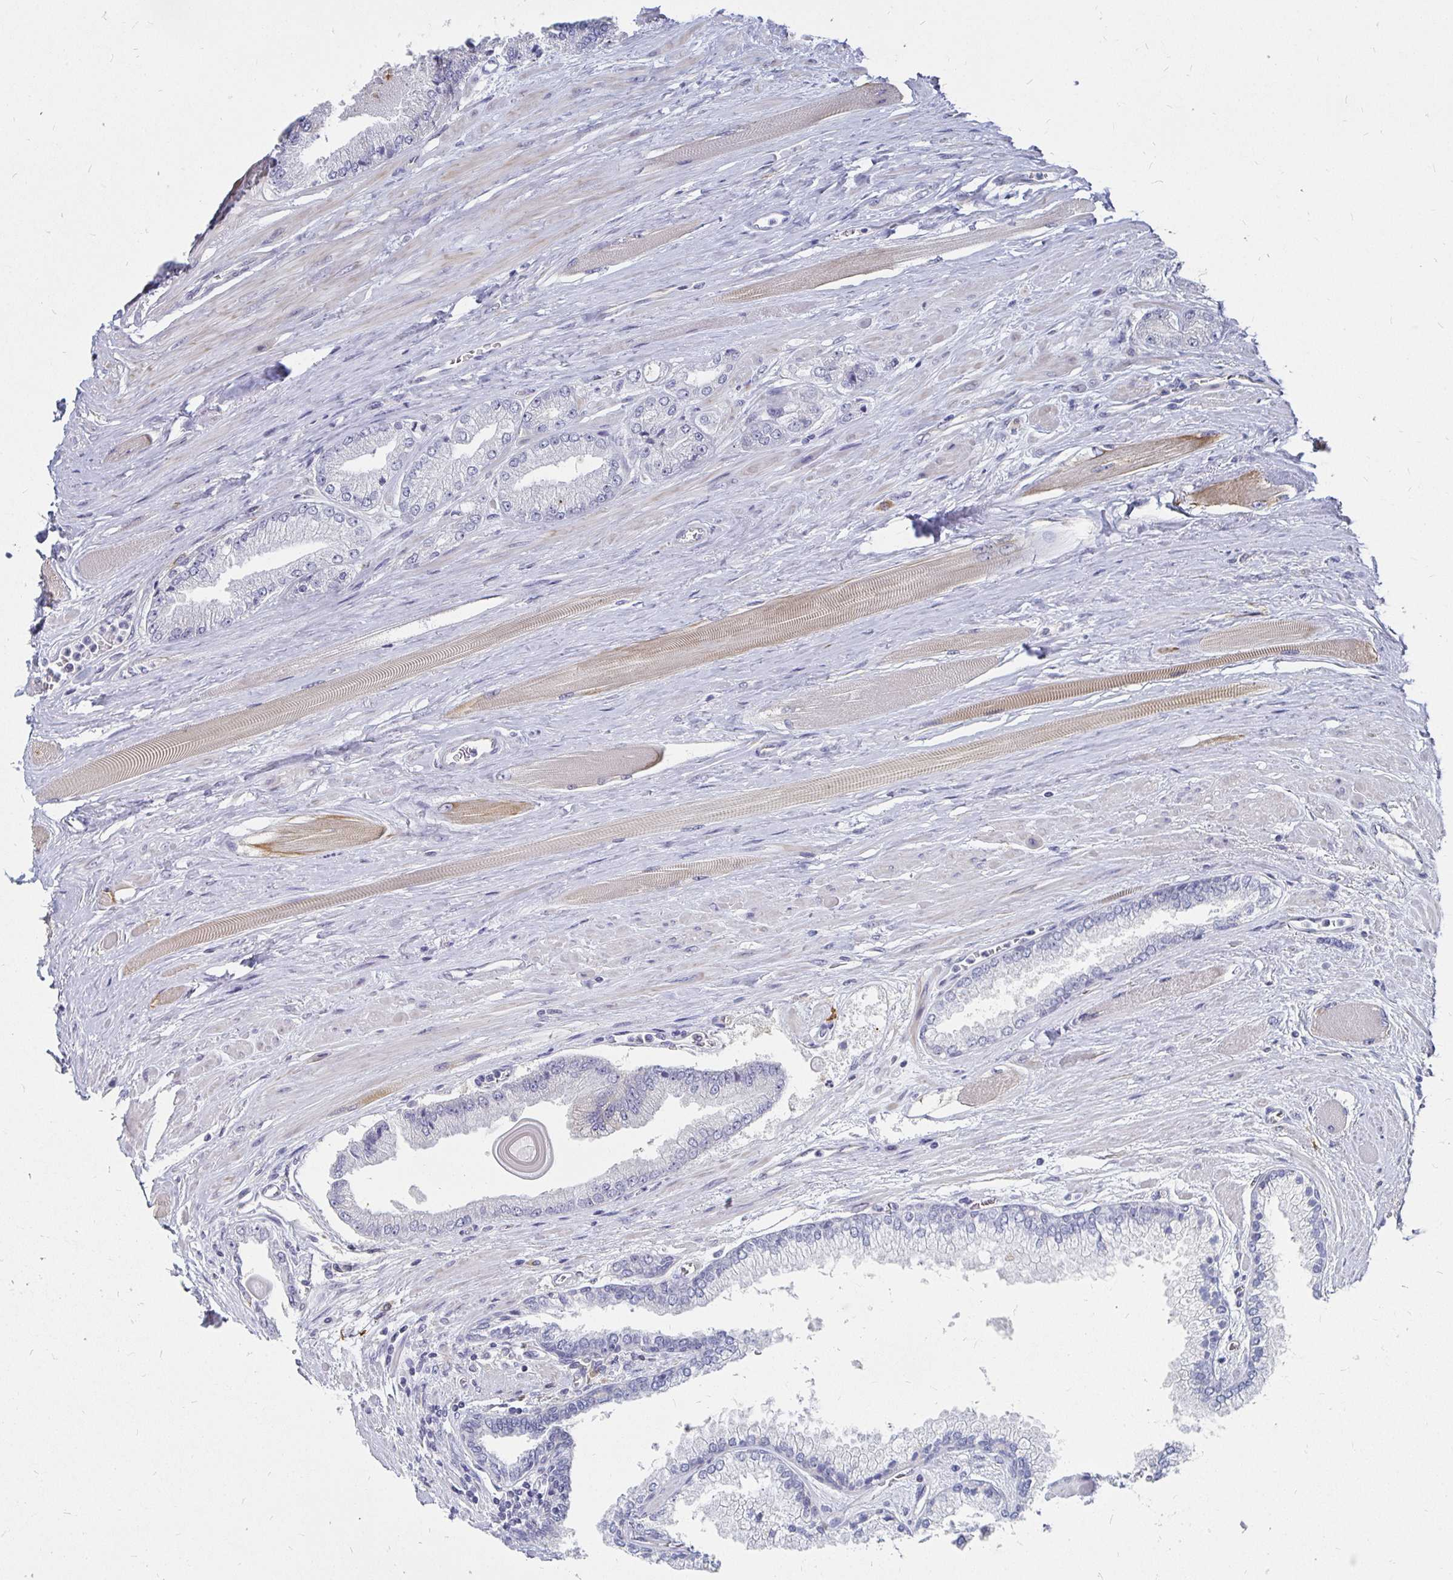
{"staining": {"intensity": "negative", "quantity": "none", "location": "none"}, "tissue": "prostate cancer", "cell_type": "Tumor cells", "image_type": "cancer", "snomed": [{"axis": "morphology", "description": "Adenocarcinoma, Low grade"}, {"axis": "topography", "description": "Prostate"}], "caption": "This histopathology image is of prostate cancer stained with immunohistochemistry (IHC) to label a protein in brown with the nuclei are counter-stained blue. There is no staining in tumor cells.", "gene": "CCDC85A", "patient": {"sex": "male", "age": 67}}